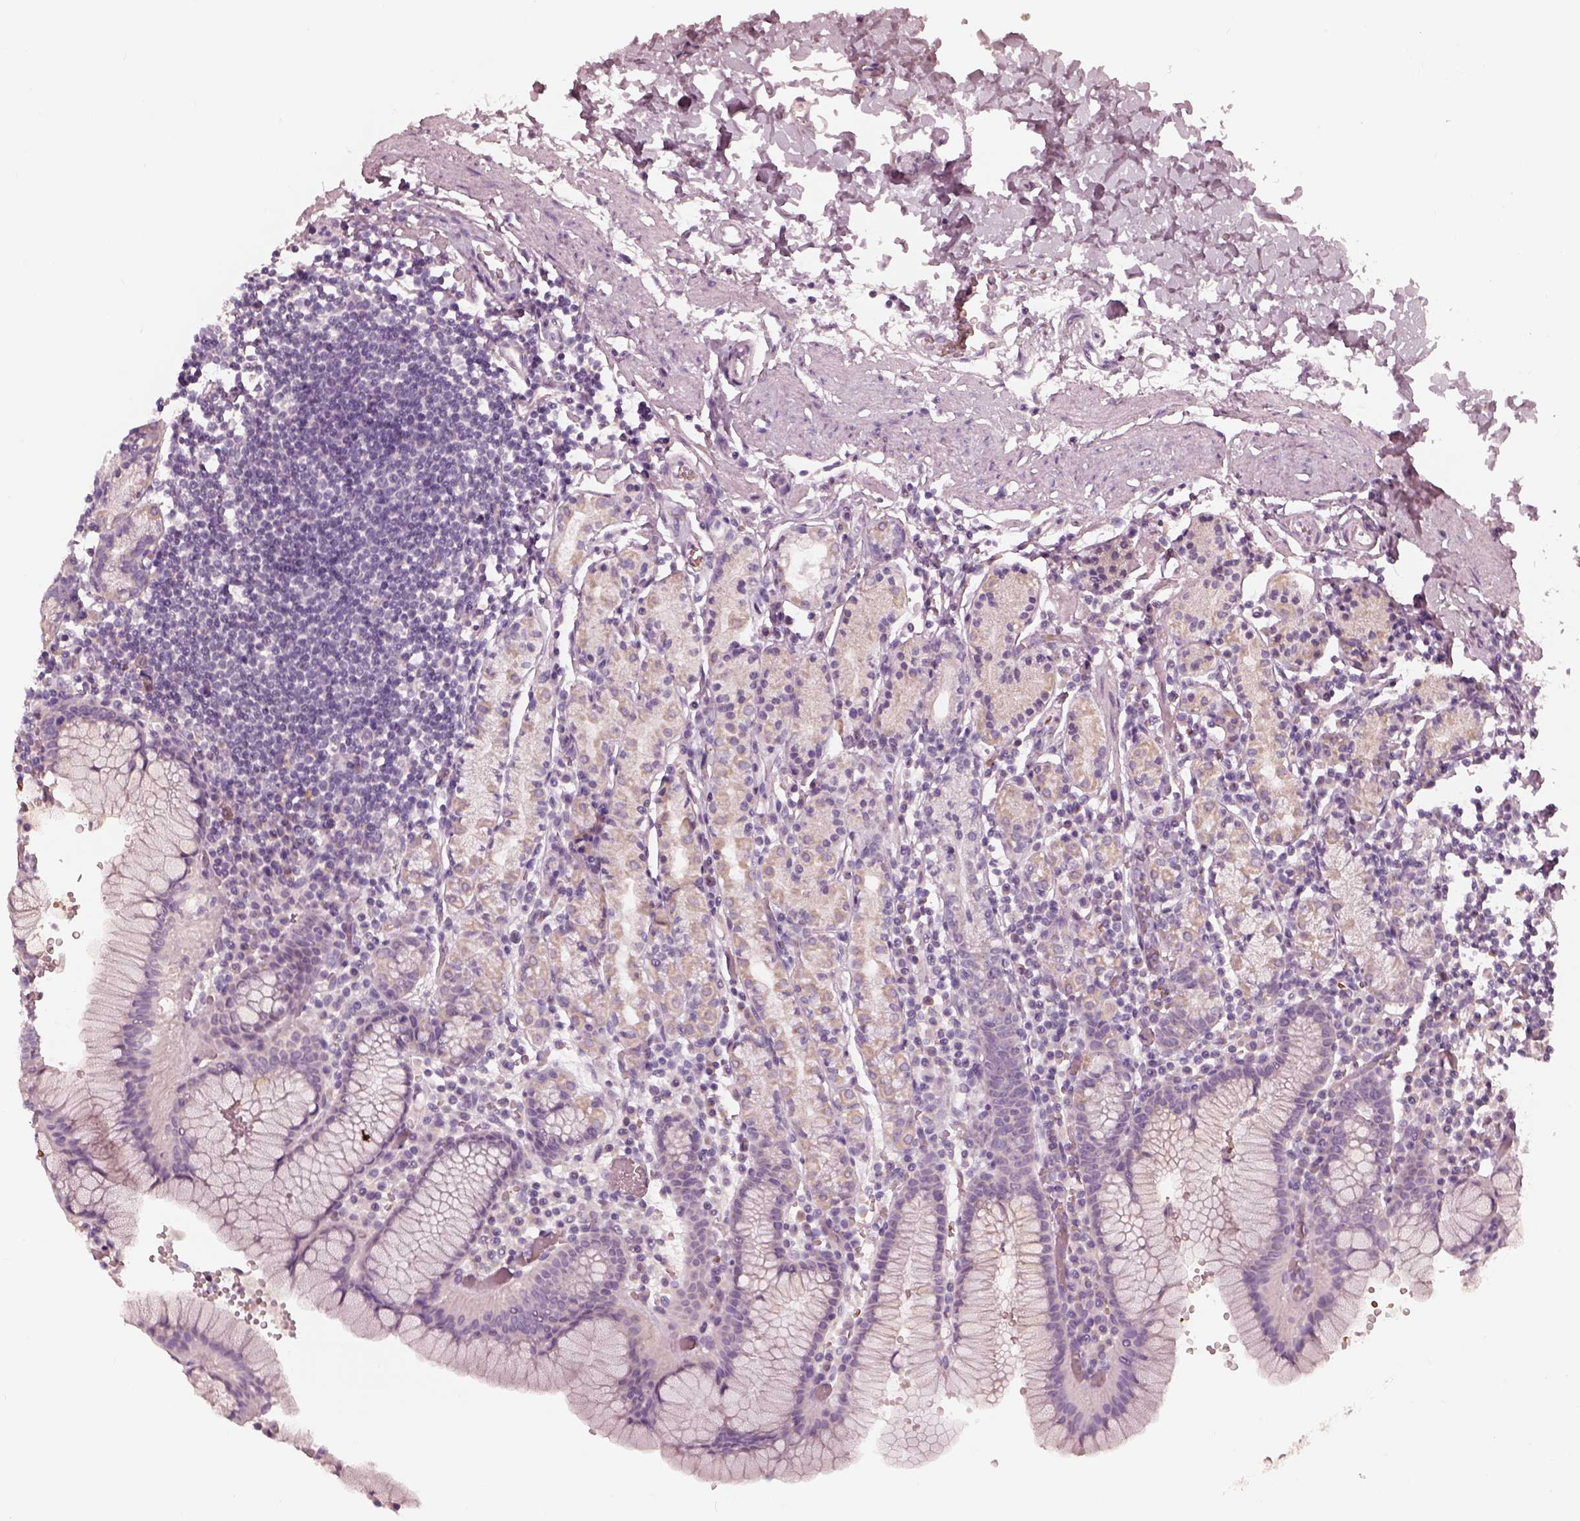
{"staining": {"intensity": "weak", "quantity": "<25%", "location": "cytoplasmic/membranous"}, "tissue": "stomach", "cell_type": "Glandular cells", "image_type": "normal", "snomed": [{"axis": "morphology", "description": "Normal tissue, NOS"}, {"axis": "topography", "description": "Stomach, upper"}, {"axis": "topography", "description": "Stomach"}], "caption": "Immunohistochemistry (IHC) of unremarkable human stomach exhibits no expression in glandular cells.", "gene": "ANKLE1", "patient": {"sex": "male", "age": 62}}